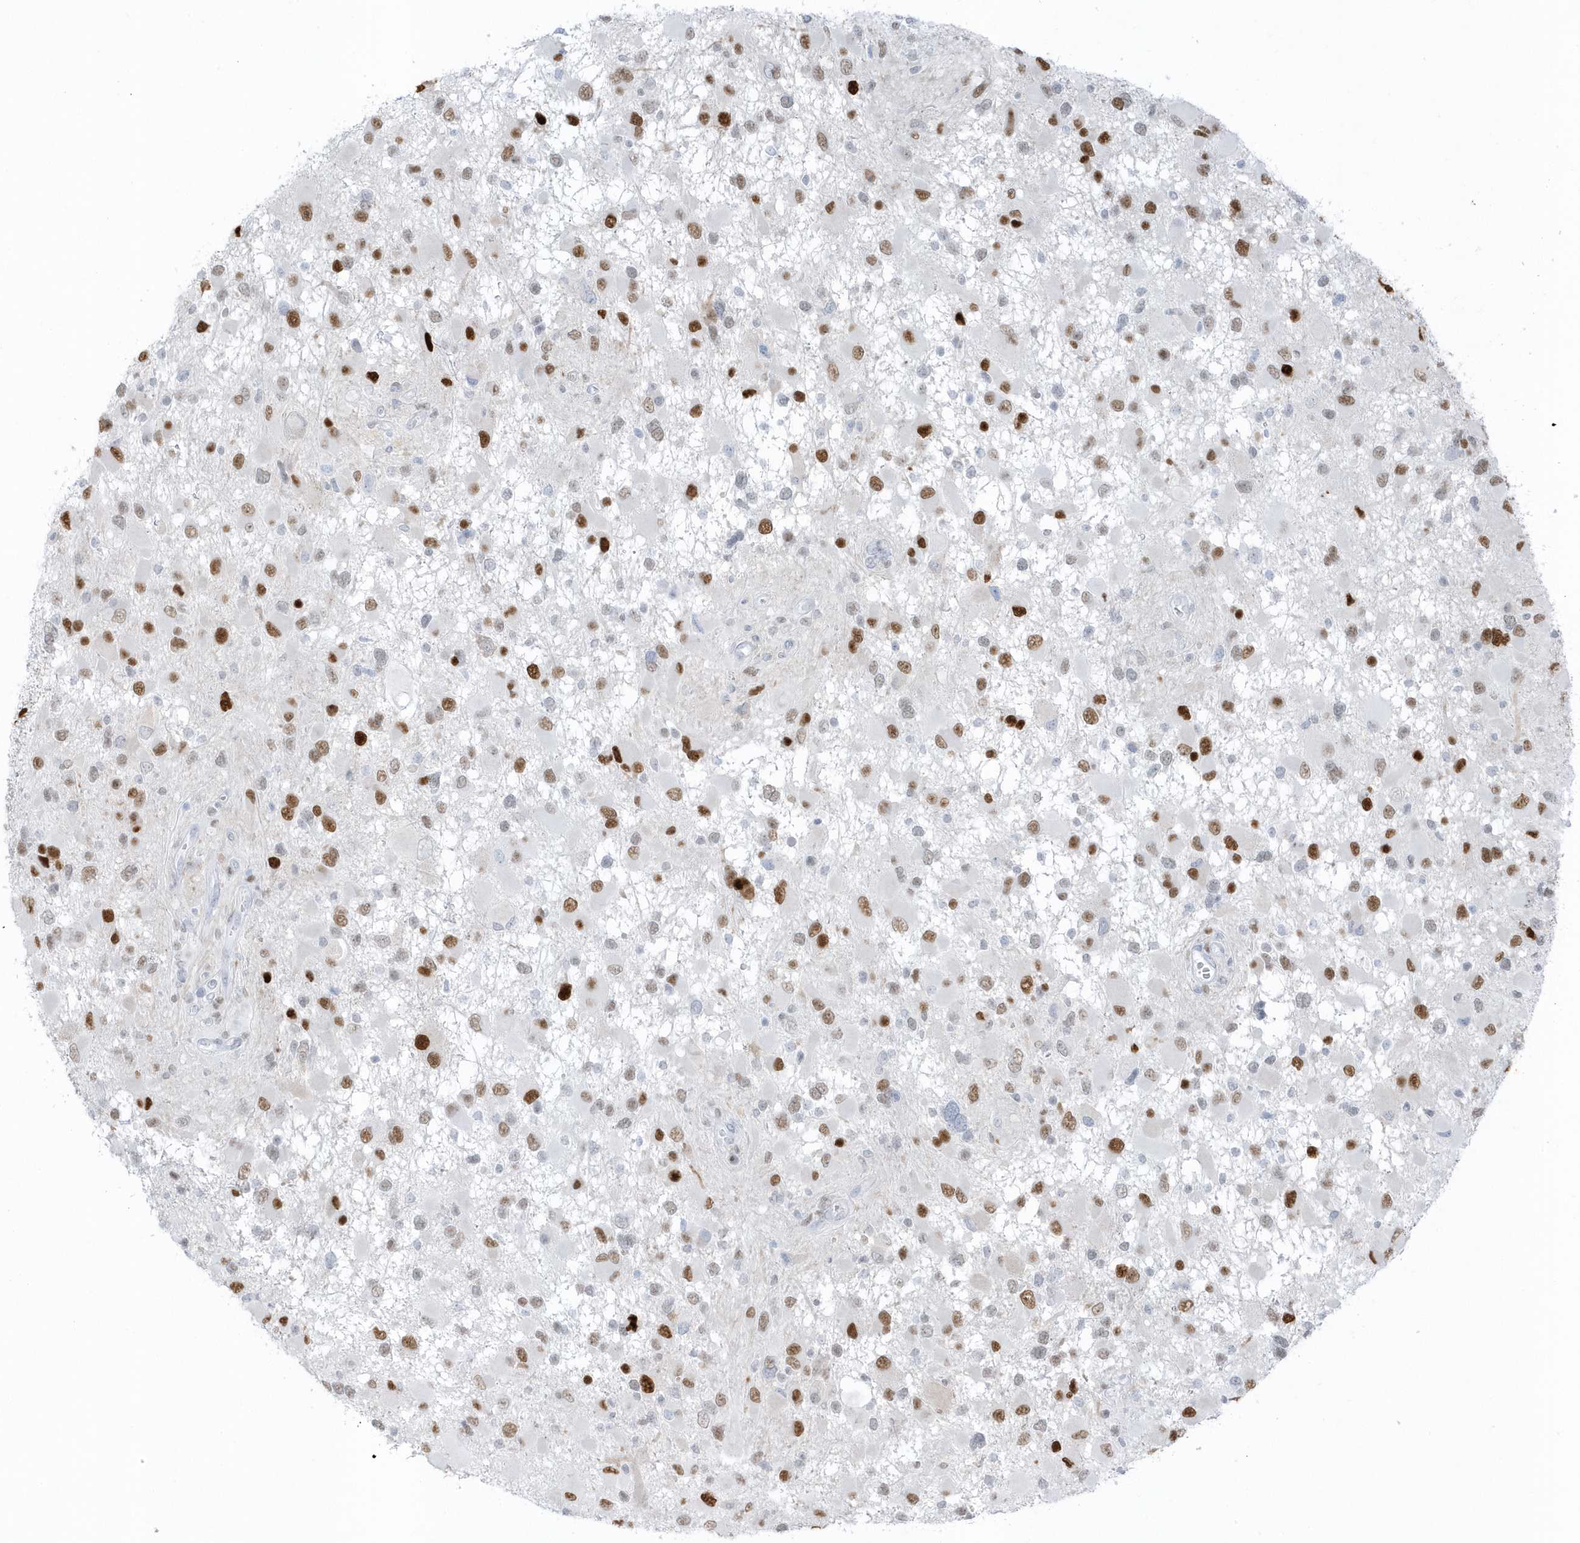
{"staining": {"intensity": "moderate", "quantity": ">75%", "location": "nuclear"}, "tissue": "glioma", "cell_type": "Tumor cells", "image_type": "cancer", "snomed": [{"axis": "morphology", "description": "Glioma, malignant, High grade"}, {"axis": "topography", "description": "Brain"}], "caption": "A brown stain shows moderate nuclear expression of a protein in human malignant glioma (high-grade) tumor cells. The staining was performed using DAB (3,3'-diaminobenzidine) to visualize the protein expression in brown, while the nuclei were stained in blue with hematoxylin (Magnification: 20x).", "gene": "SMIM34", "patient": {"sex": "male", "age": 53}}